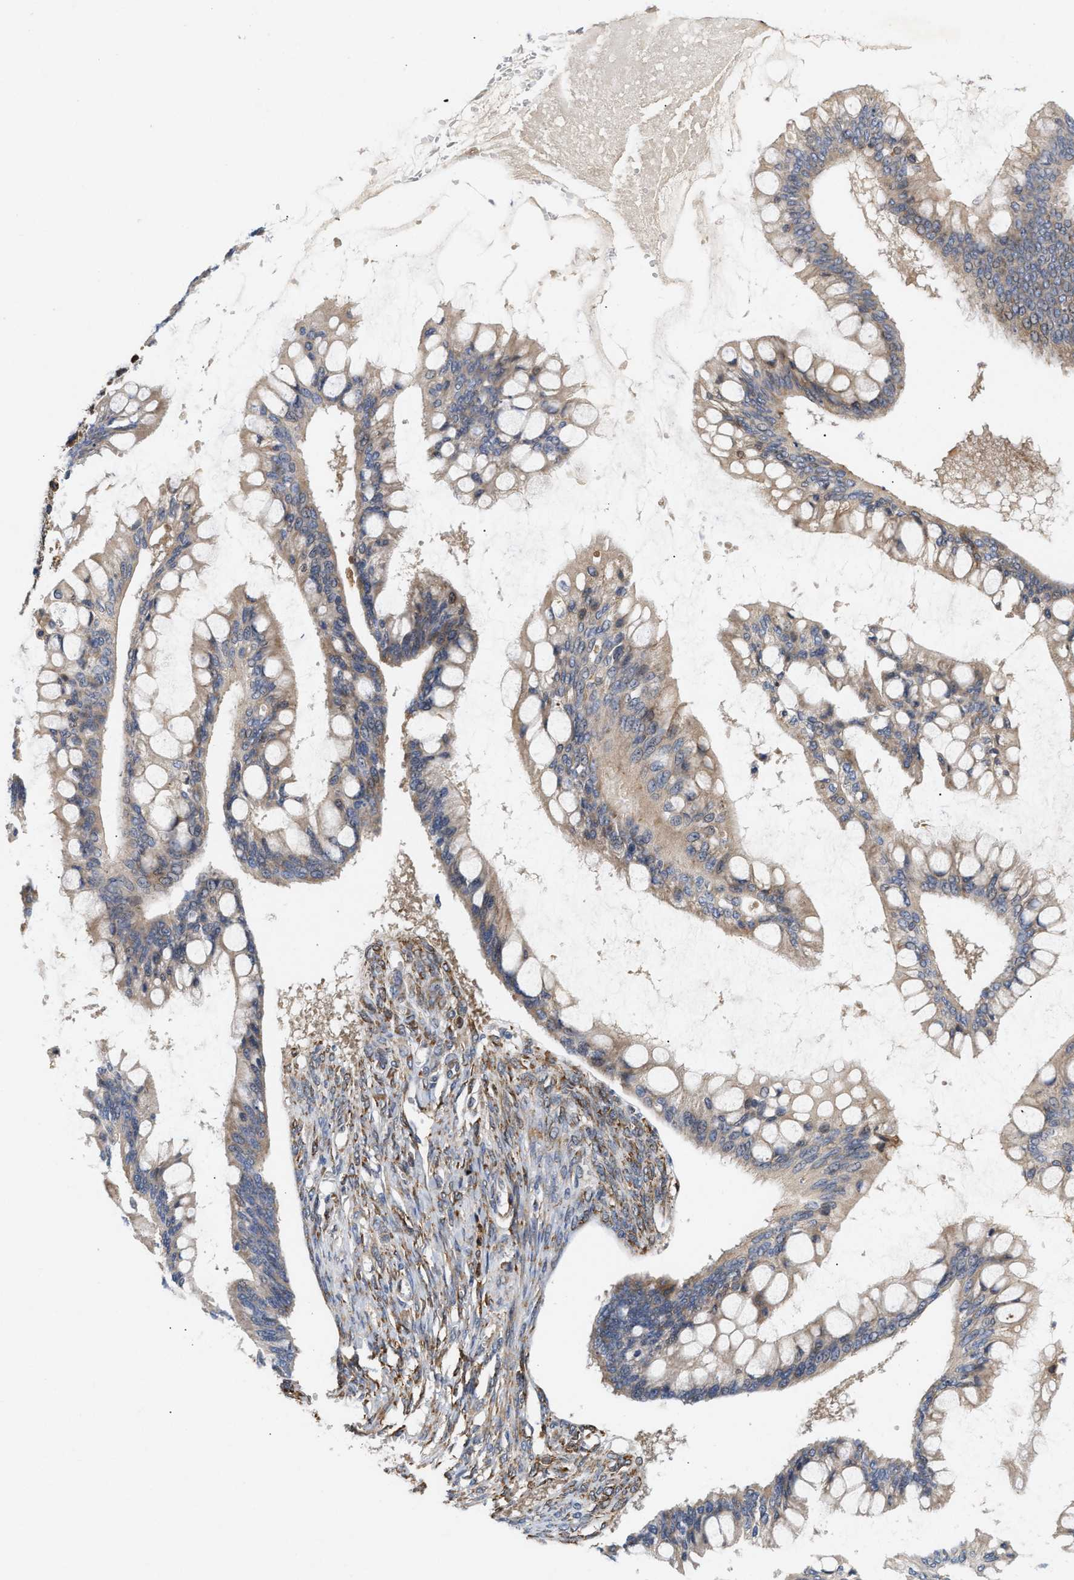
{"staining": {"intensity": "moderate", "quantity": ">75%", "location": "cytoplasmic/membranous"}, "tissue": "ovarian cancer", "cell_type": "Tumor cells", "image_type": "cancer", "snomed": [{"axis": "morphology", "description": "Cystadenocarcinoma, mucinous, NOS"}, {"axis": "topography", "description": "Ovary"}], "caption": "The immunohistochemical stain shows moderate cytoplasmic/membranous expression in tumor cells of ovarian mucinous cystadenocarcinoma tissue.", "gene": "PLCD1", "patient": {"sex": "female", "age": 73}}